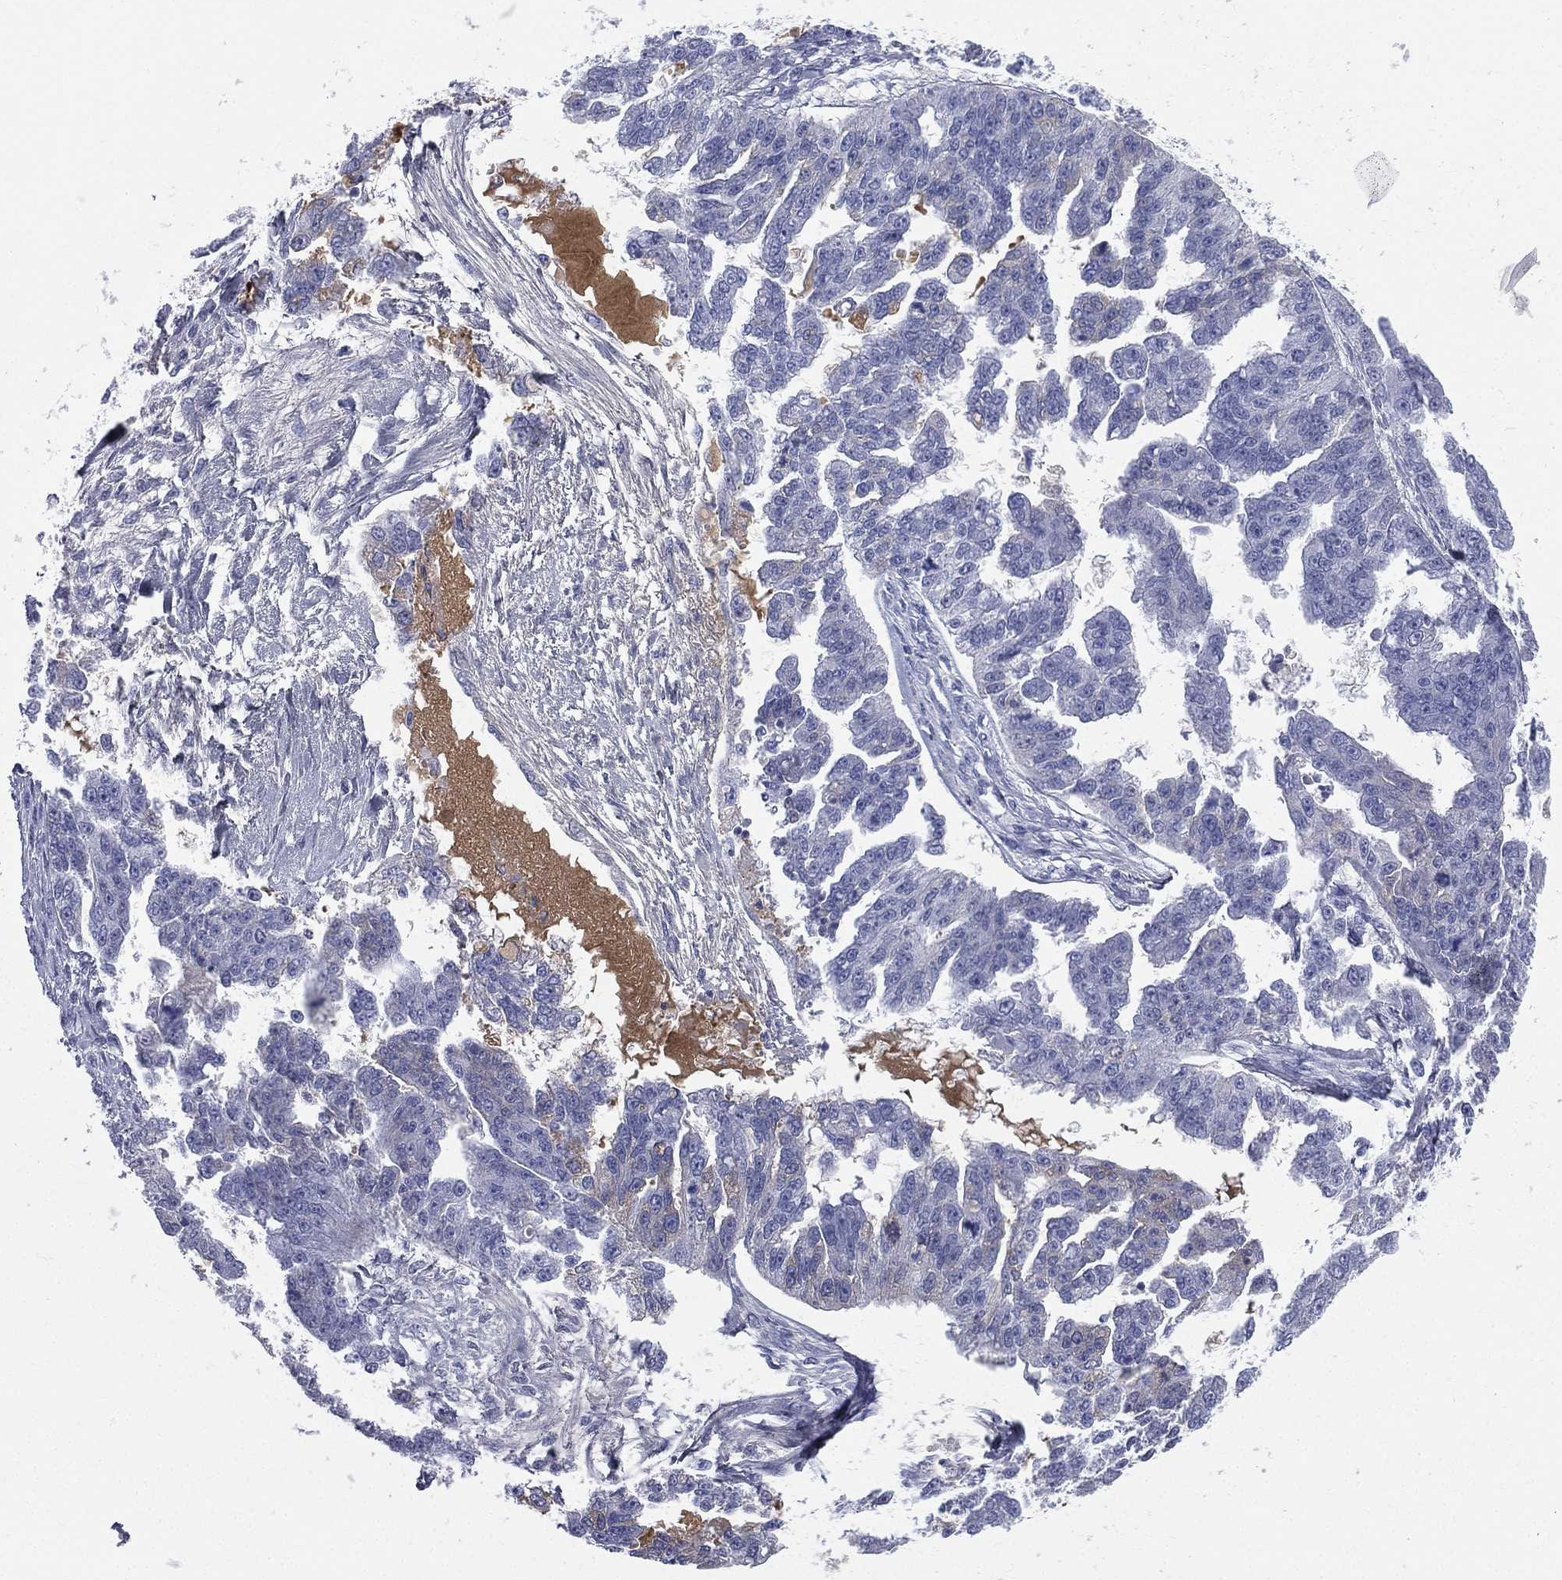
{"staining": {"intensity": "negative", "quantity": "none", "location": "none"}, "tissue": "ovarian cancer", "cell_type": "Tumor cells", "image_type": "cancer", "snomed": [{"axis": "morphology", "description": "Cystadenocarcinoma, serous, NOS"}, {"axis": "topography", "description": "Ovary"}], "caption": "Tumor cells show no significant protein positivity in ovarian cancer.", "gene": "HP", "patient": {"sex": "female", "age": 58}}